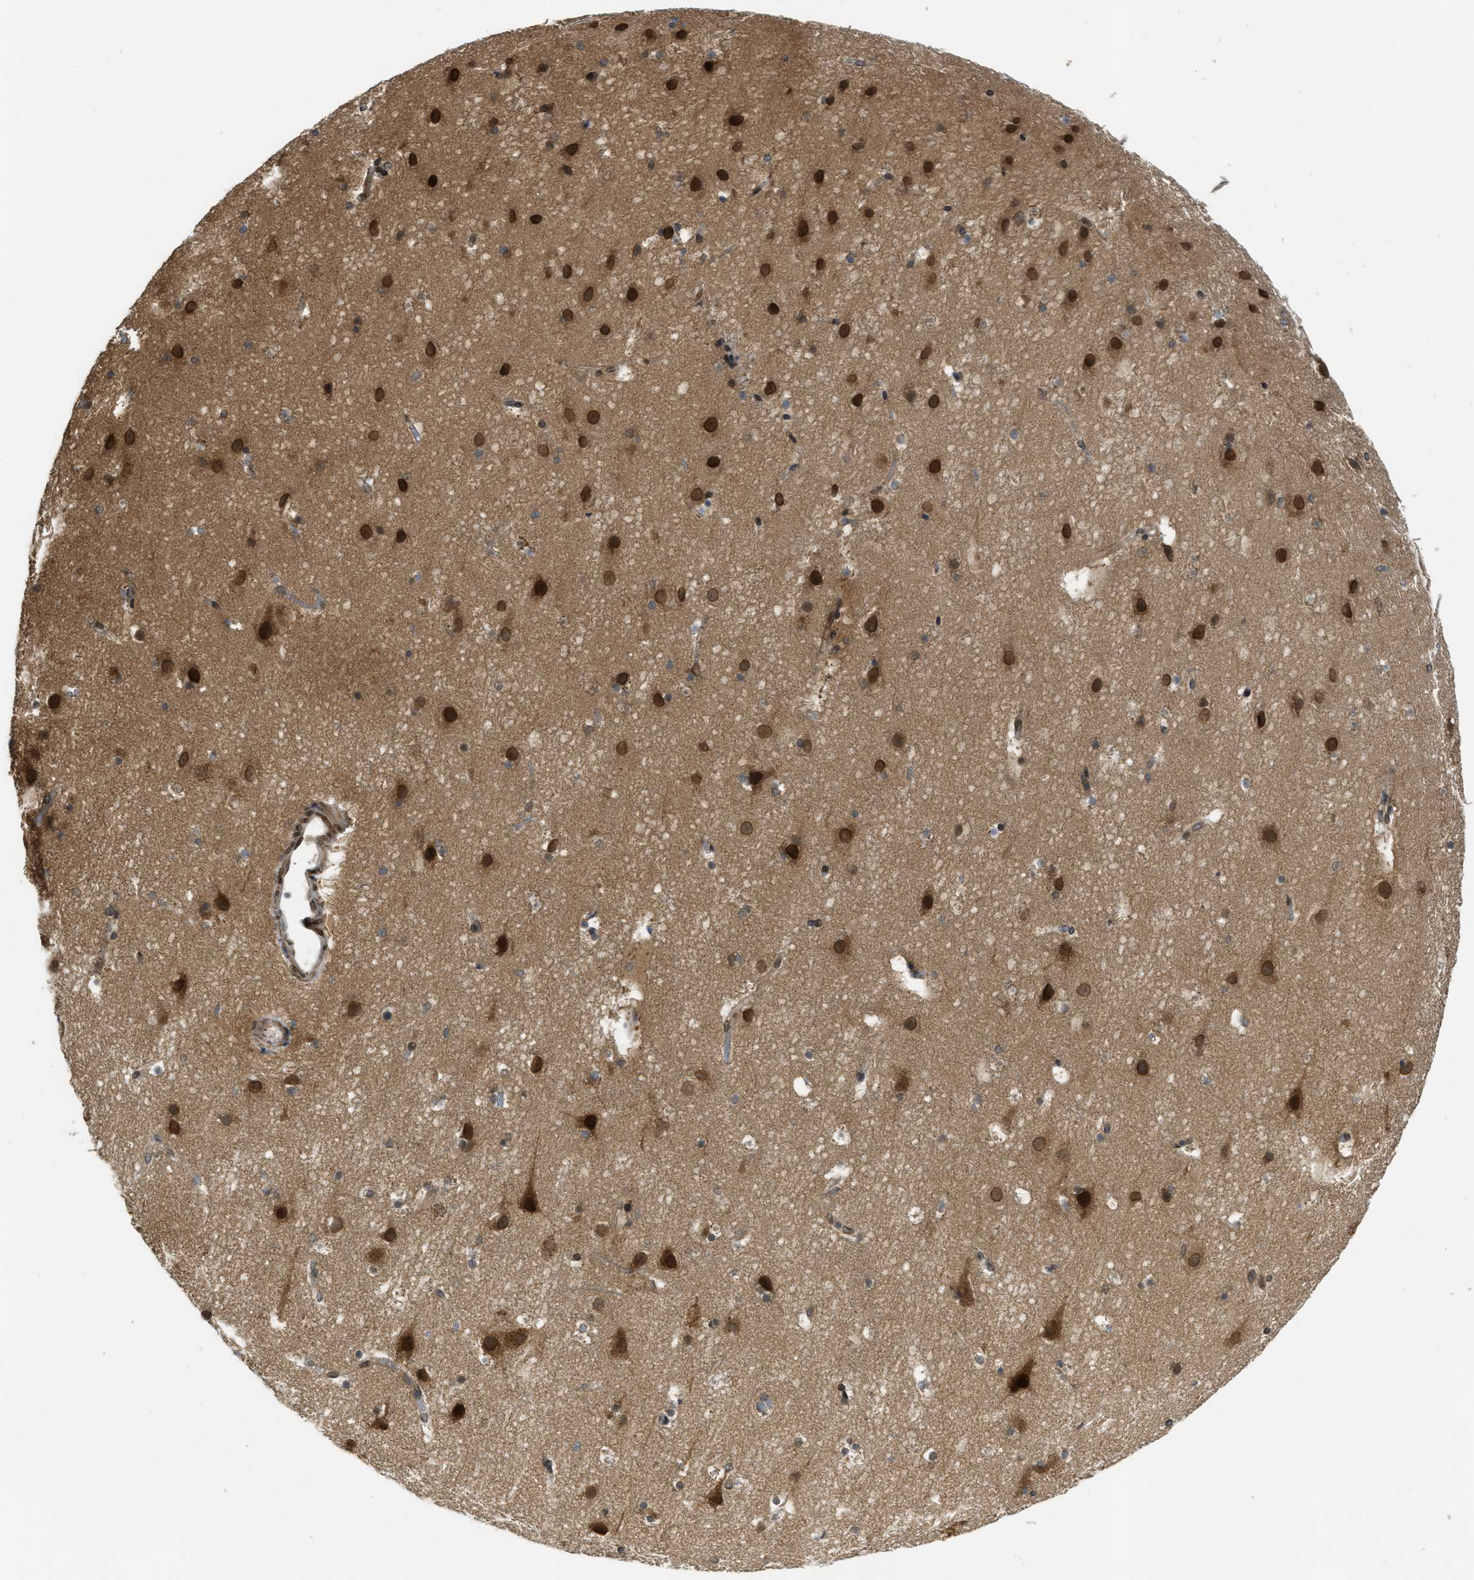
{"staining": {"intensity": "moderate", "quantity": ">75%", "location": "nuclear"}, "tissue": "cerebral cortex", "cell_type": "Endothelial cells", "image_type": "normal", "snomed": [{"axis": "morphology", "description": "Normal tissue, NOS"}, {"axis": "topography", "description": "Cerebral cortex"}], "caption": "Moderate nuclear positivity for a protein is seen in approximately >75% of endothelial cells of unremarkable cerebral cortex using IHC.", "gene": "EIF2AK3", "patient": {"sex": "male", "age": 45}}